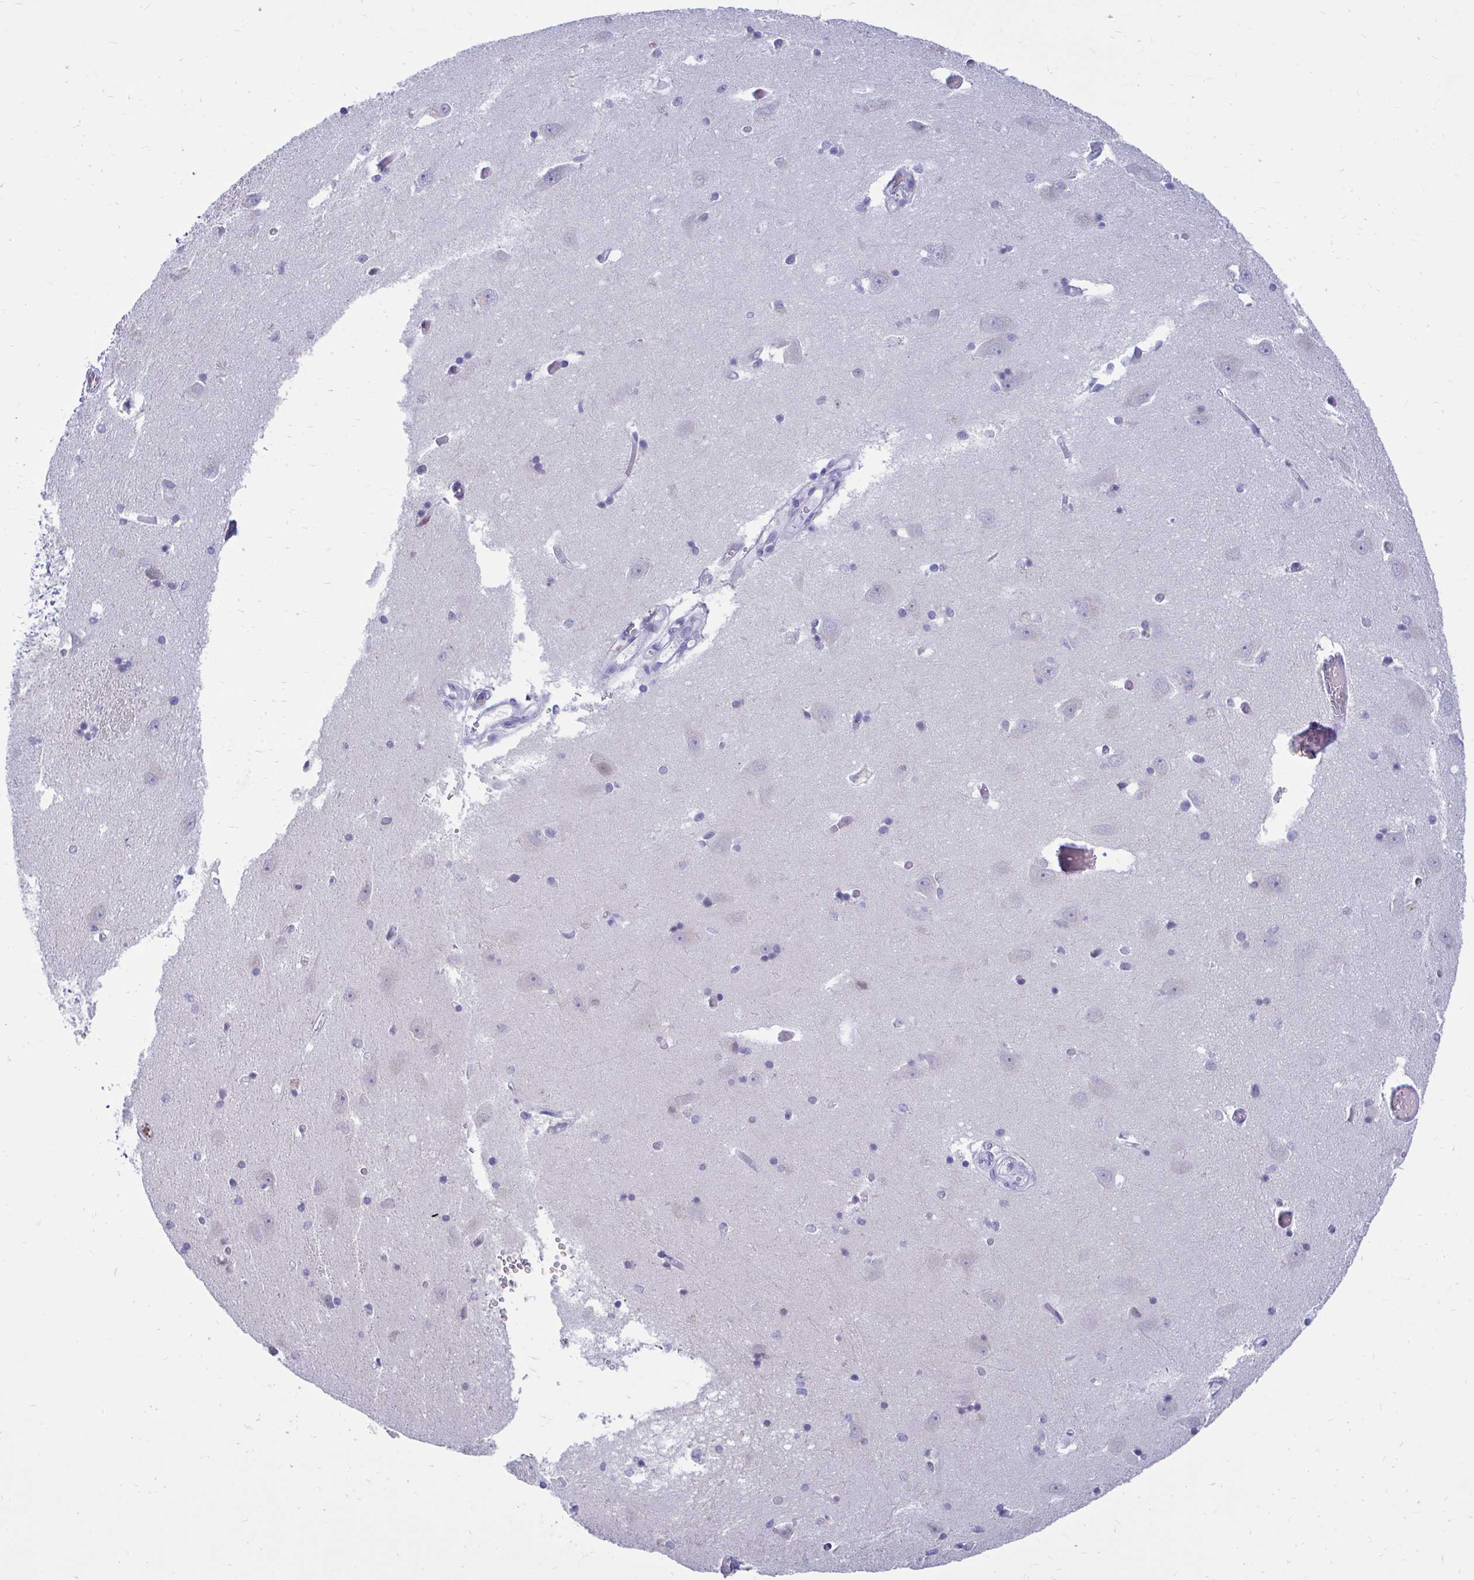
{"staining": {"intensity": "negative", "quantity": "none", "location": "none"}, "tissue": "caudate", "cell_type": "Glial cells", "image_type": "normal", "snomed": [{"axis": "morphology", "description": "Normal tissue, NOS"}, {"axis": "topography", "description": "Lateral ventricle wall"}, {"axis": "topography", "description": "Hippocampus"}], "caption": "This is a image of immunohistochemistry staining of normal caudate, which shows no staining in glial cells. Nuclei are stained in blue.", "gene": "CSE1L", "patient": {"sex": "female", "age": 63}}